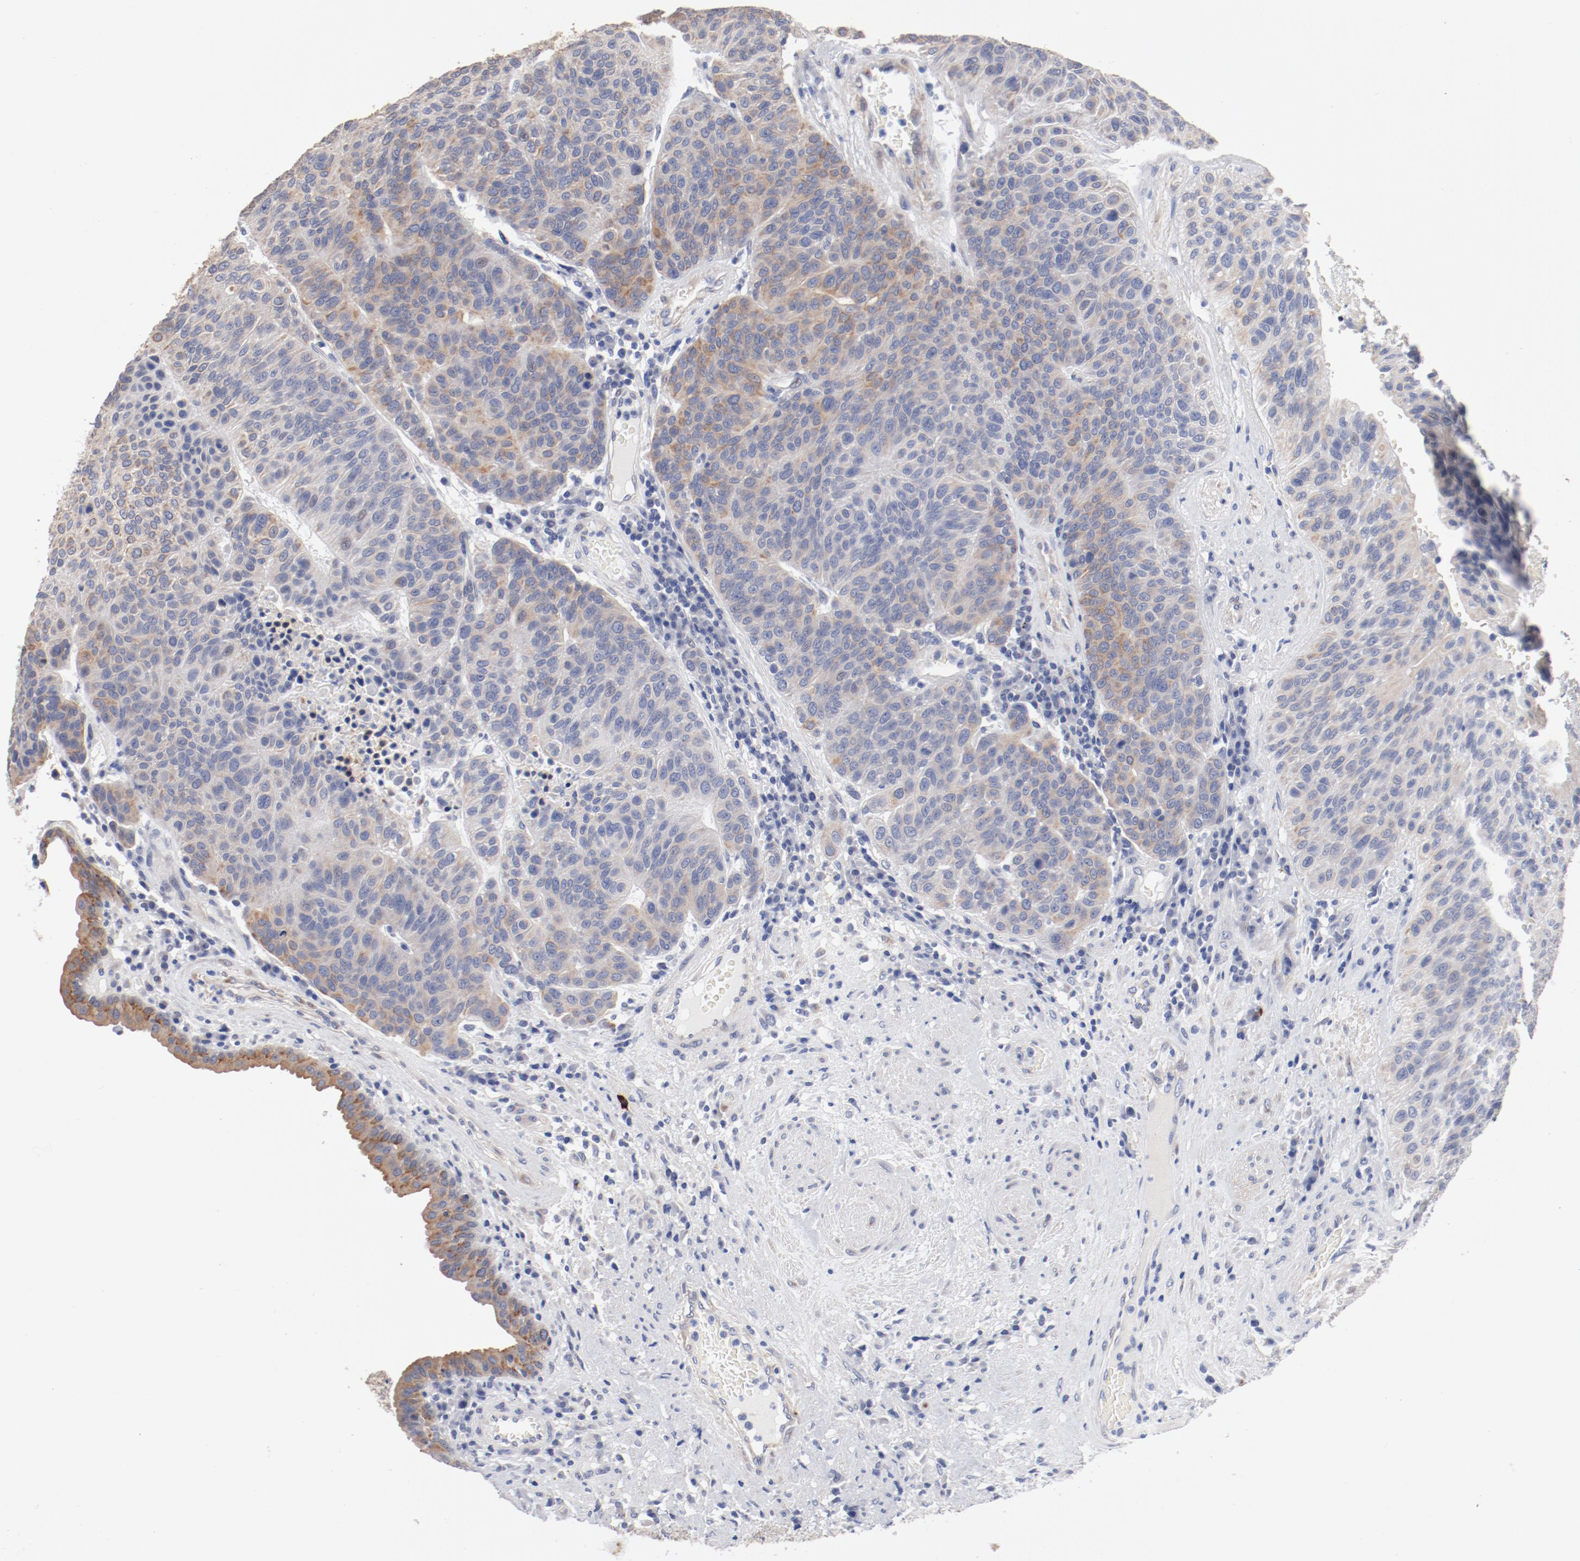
{"staining": {"intensity": "weak", "quantity": "25%-75%", "location": "cytoplasmic/membranous"}, "tissue": "urothelial cancer", "cell_type": "Tumor cells", "image_type": "cancer", "snomed": [{"axis": "morphology", "description": "Urothelial carcinoma, High grade"}, {"axis": "topography", "description": "Urinary bladder"}], "caption": "Immunohistochemical staining of human urothelial cancer reveals low levels of weak cytoplasmic/membranous protein expression in about 25%-75% of tumor cells.", "gene": "GPR143", "patient": {"sex": "male", "age": 66}}